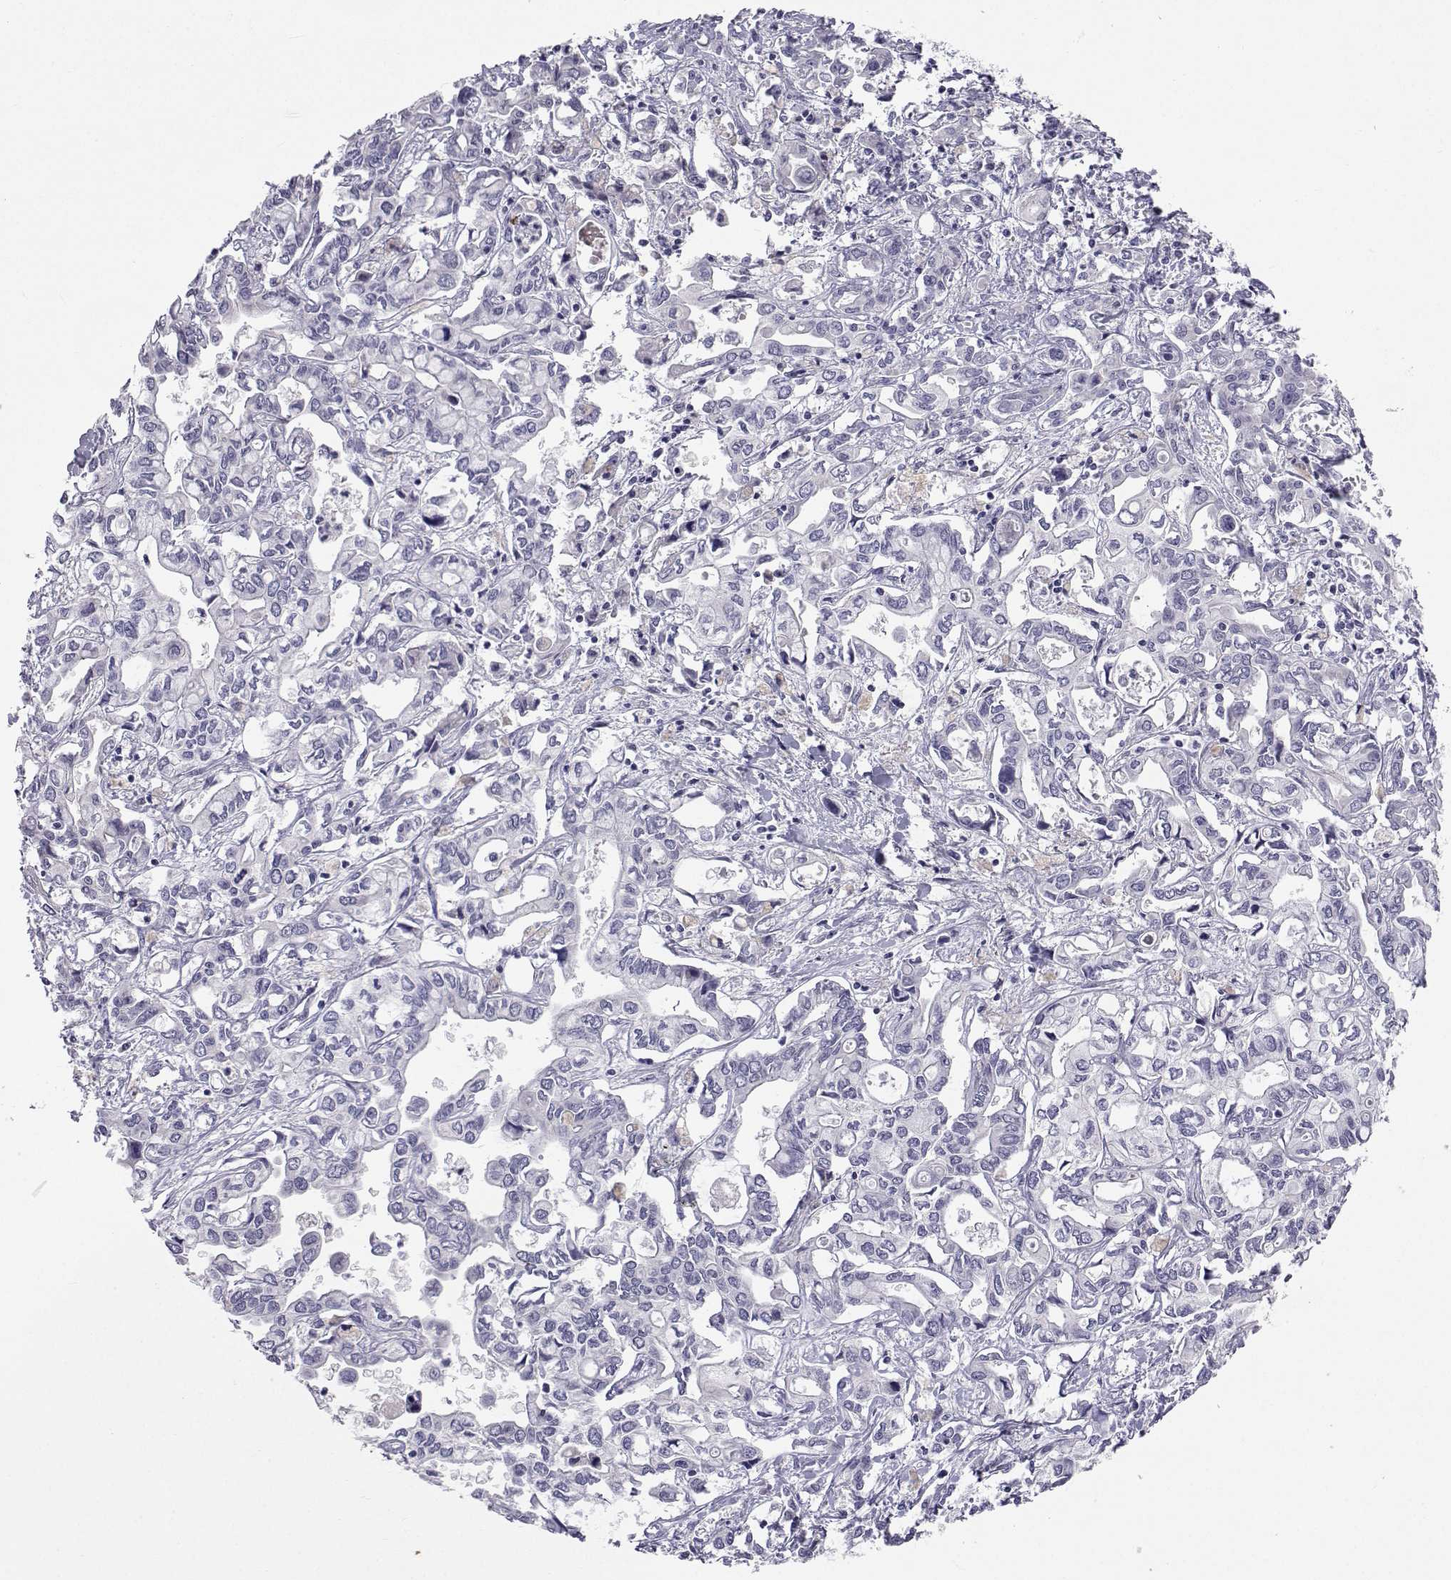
{"staining": {"intensity": "negative", "quantity": "none", "location": "none"}, "tissue": "liver cancer", "cell_type": "Tumor cells", "image_type": "cancer", "snomed": [{"axis": "morphology", "description": "Cholangiocarcinoma"}, {"axis": "topography", "description": "Liver"}], "caption": "Immunohistochemical staining of human liver cholangiocarcinoma demonstrates no significant staining in tumor cells.", "gene": "SLC6A3", "patient": {"sex": "female", "age": 64}}